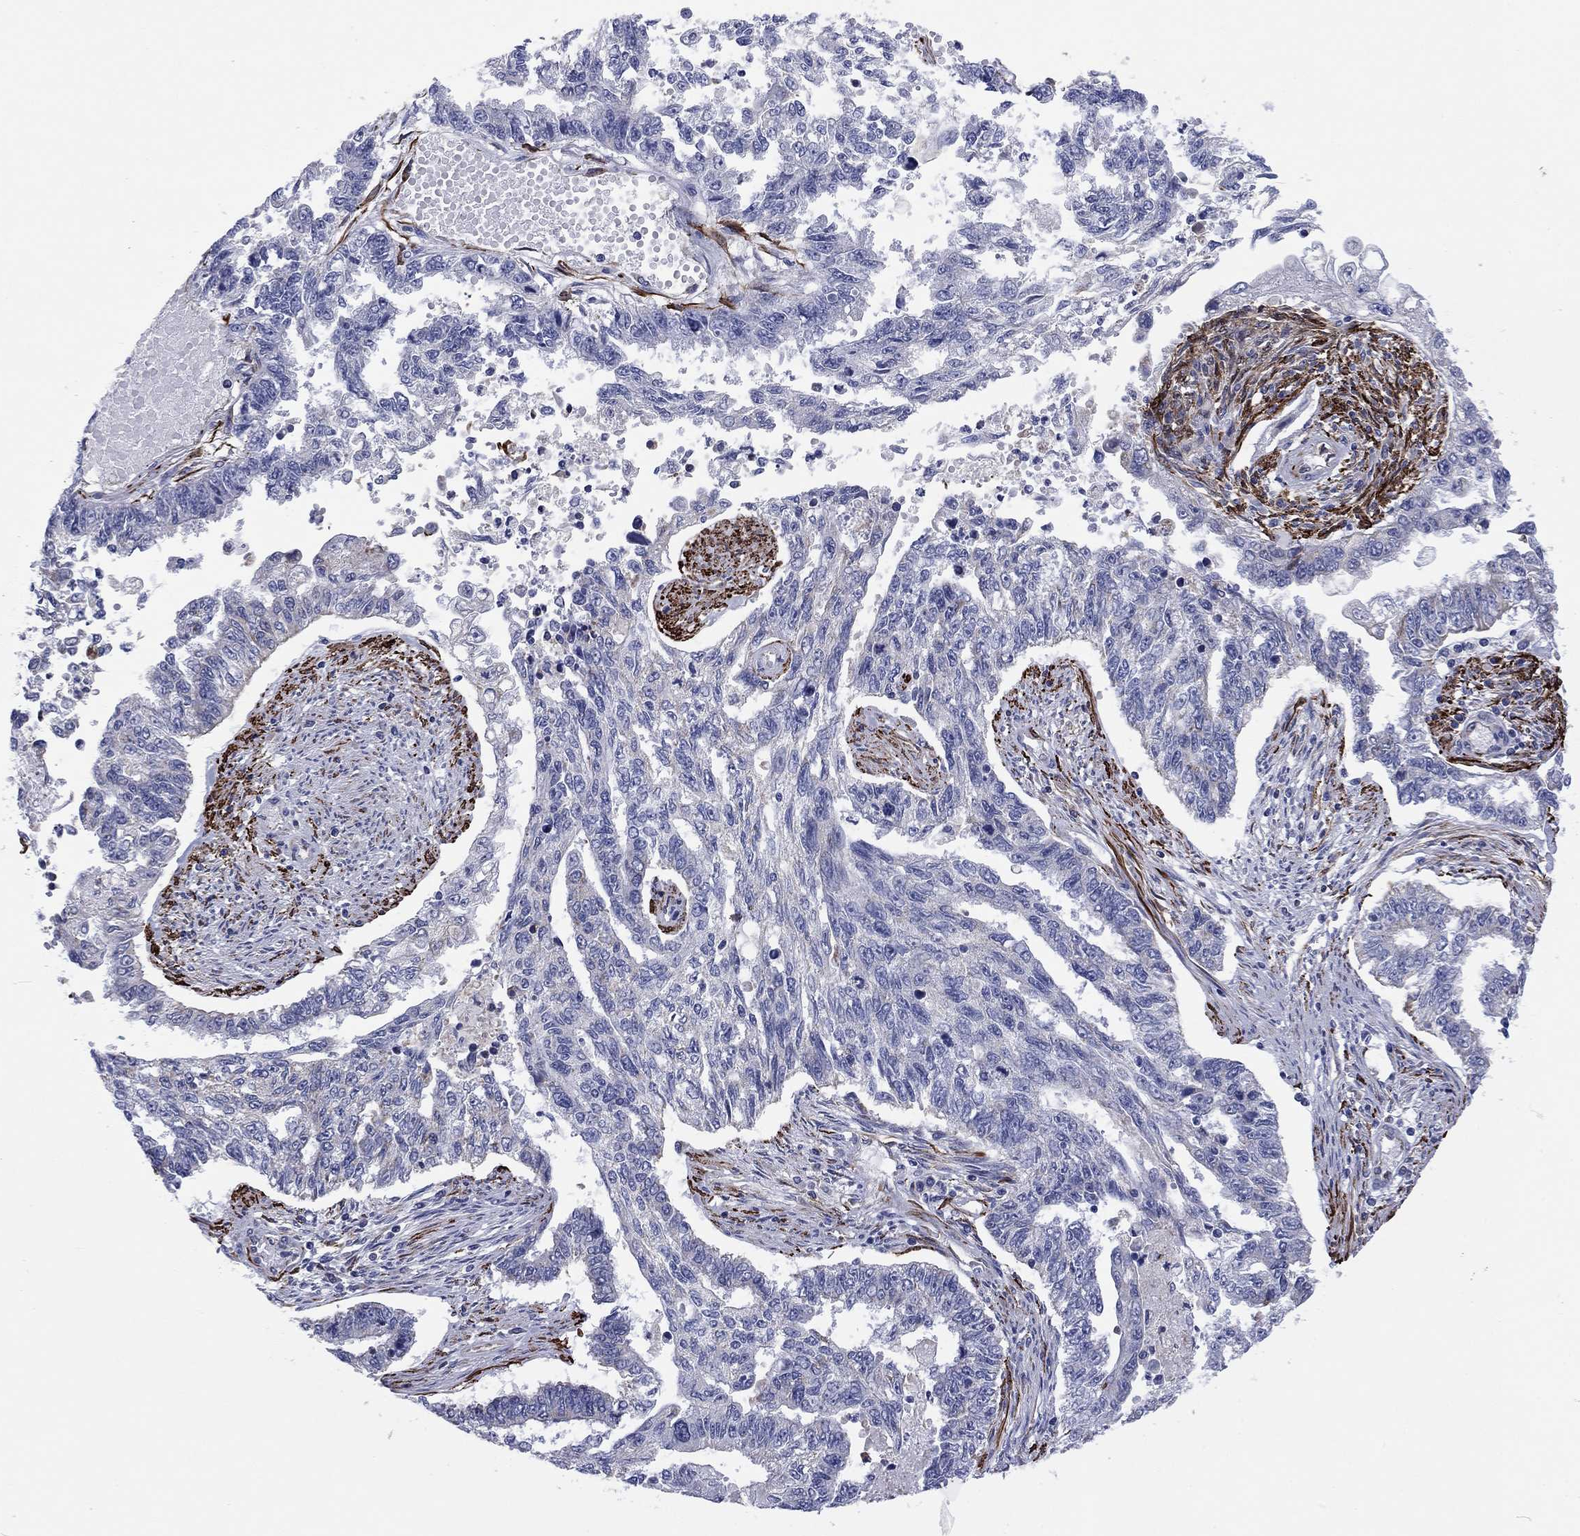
{"staining": {"intensity": "negative", "quantity": "none", "location": "none"}, "tissue": "endometrial cancer", "cell_type": "Tumor cells", "image_type": "cancer", "snomed": [{"axis": "morphology", "description": "Adenocarcinoma, NOS"}, {"axis": "topography", "description": "Uterus"}], "caption": "Endometrial cancer was stained to show a protein in brown. There is no significant expression in tumor cells. (DAB (3,3'-diaminobenzidine) immunohistochemistry (IHC), high magnification).", "gene": "MGST3", "patient": {"sex": "female", "age": 59}}